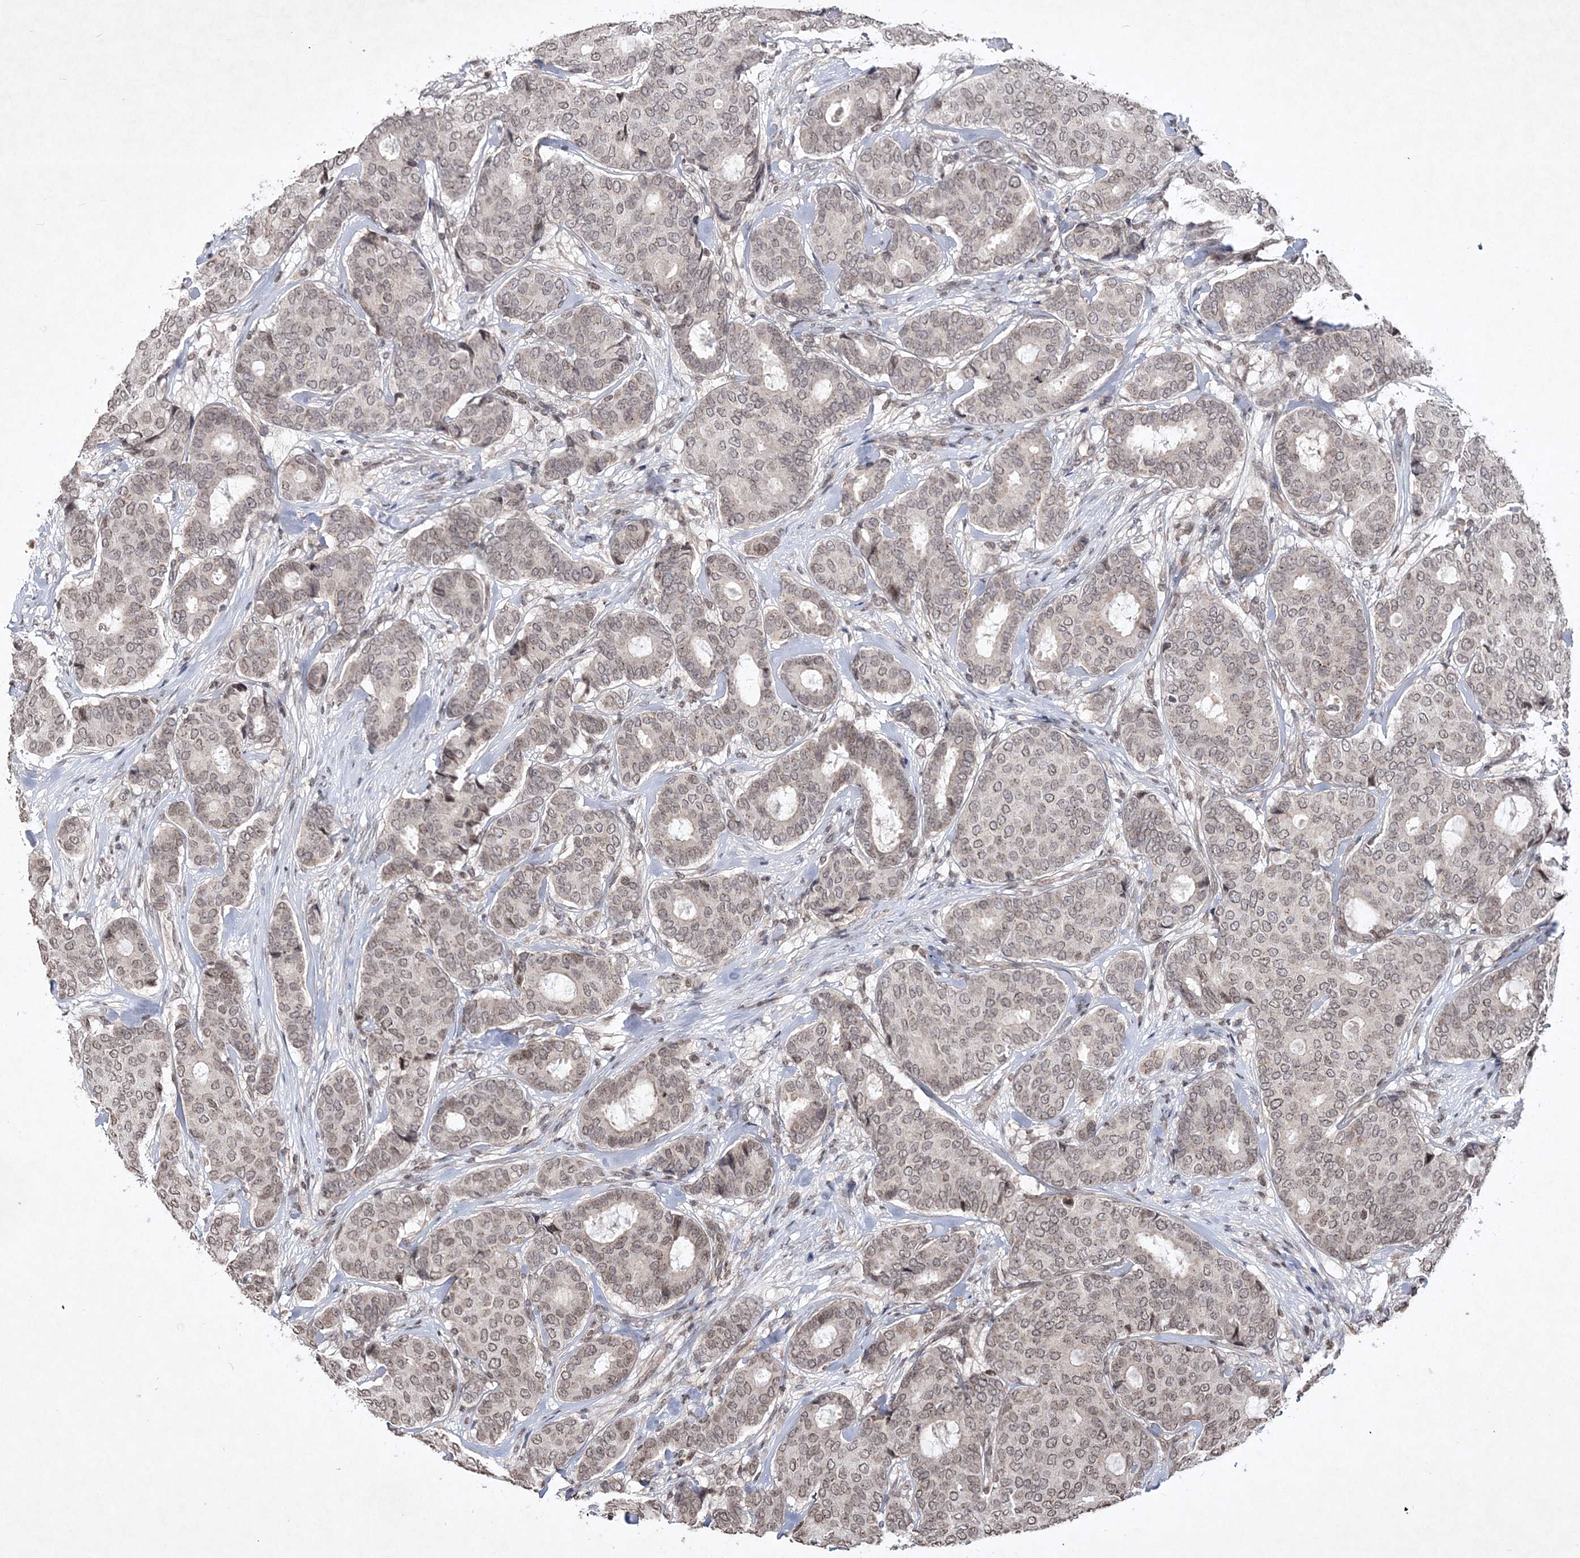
{"staining": {"intensity": "weak", "quantity": ">75%", "location": "cytoplasmic/membranous,nuclear"}, "tissue": "breast cancer", "cell_type": "Tumor cells", "image_type": "cancer", "snomed": [{"axis": "morphology", "description": "Duct carcinoma"}, {"axis": "topography", "description": "Breast"}], "caption": "Immunohistochemistry staining of invasive ductal carcinoma (breast), which shows low levels of weak cytoplasmic/membranous and nuclear expression in approximately >75% of tumor cells indicating weak cytoplasmic/membranous and nuclear protein expression. The staining was performed using DAB (brown) for protein detection and nuclei were counterstained in hematoxylin (blue).", "gene": "SOWAHB", "patient": {"sex": "female", "age": 75}}